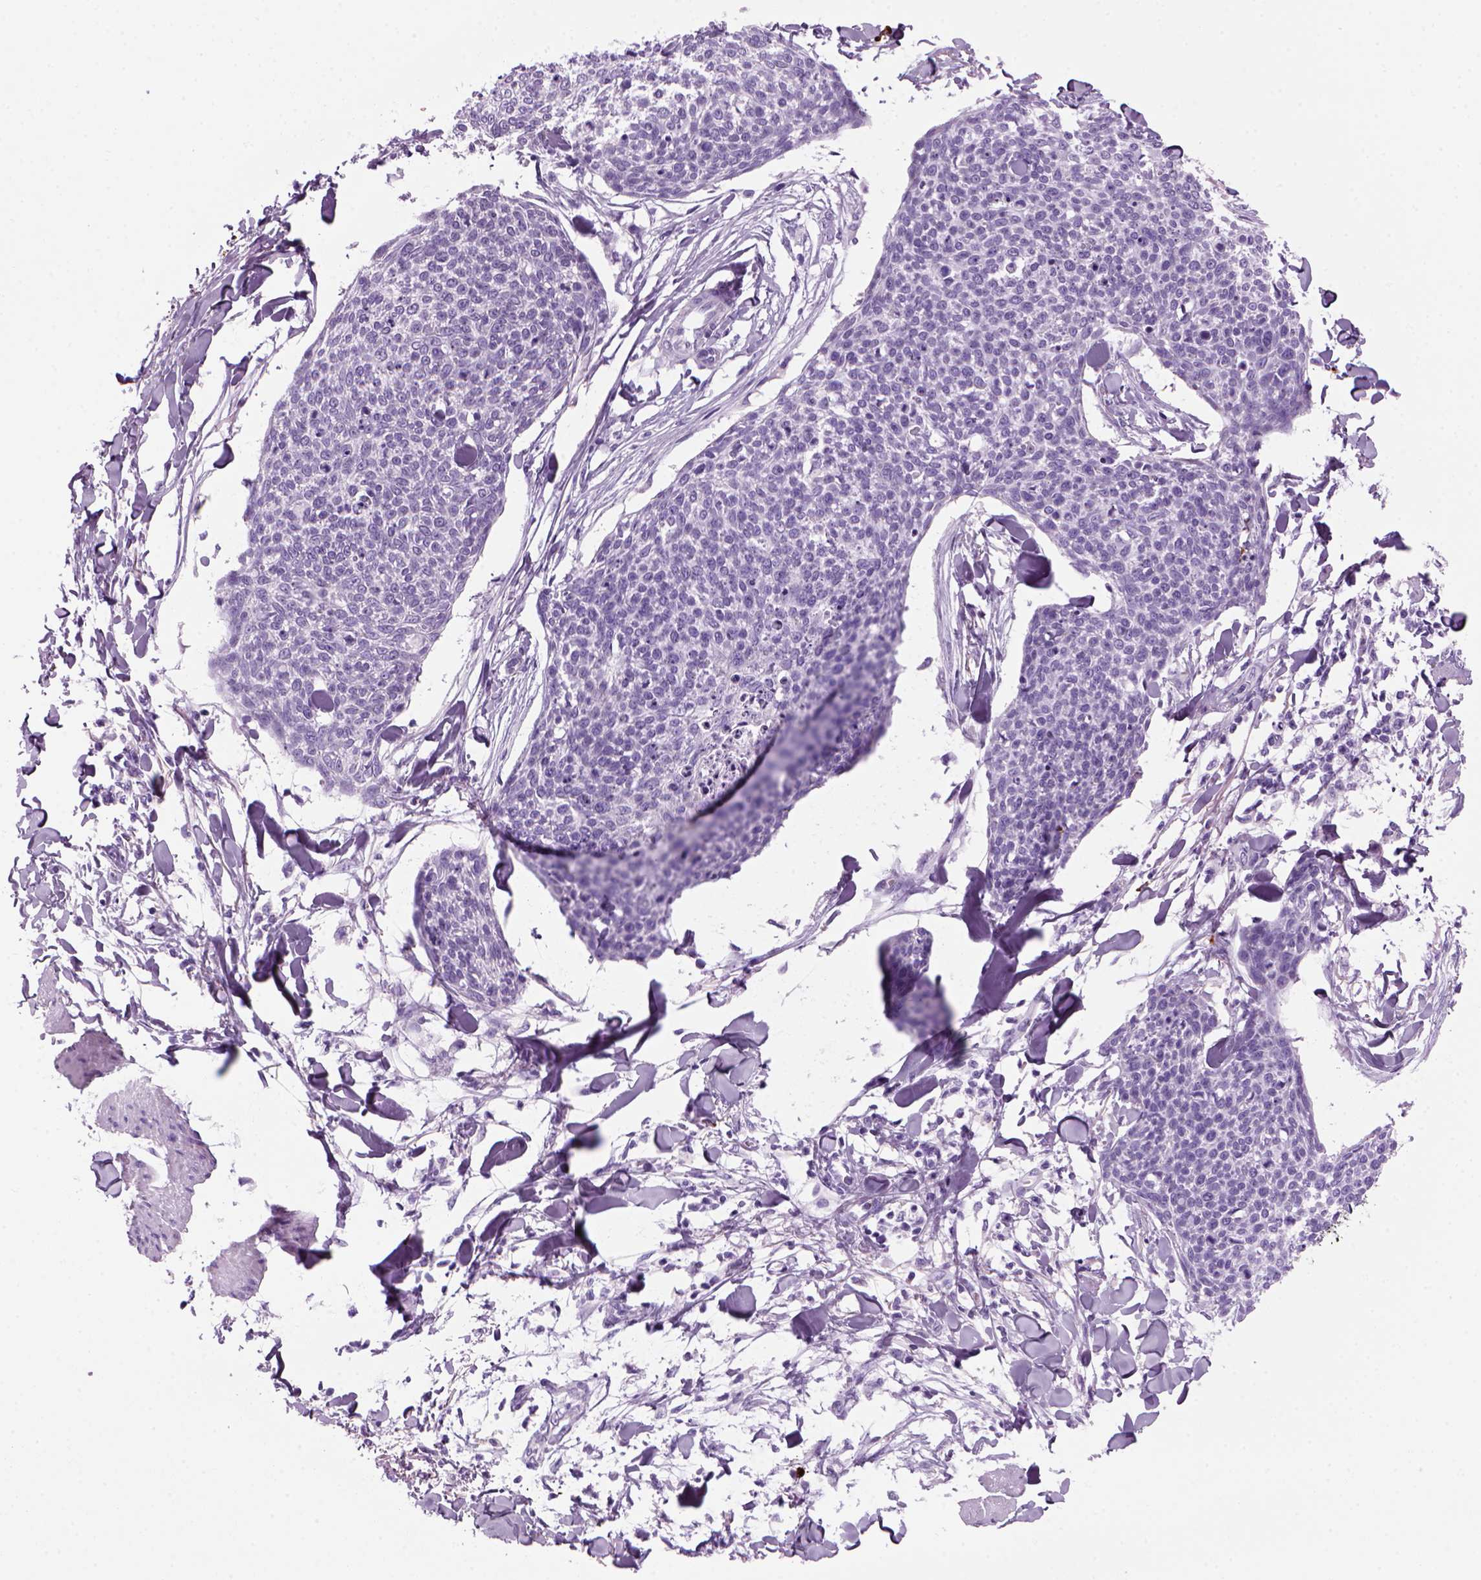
{"staining": {"intensity": "negative", "quantity": "none", "location": "none"}, "tissue": "skin cancer", "cell_type": "Tumor cells", "image_type": "cancer", "snomed": [{"axis": "morphology", "description": "Squamous cell carcinoma, NOS"}, {"axis": "topography", "description": "Skin"}, {"axis": "topography", "description": "Vulva"}], "caption": "A micrograph of human skin squamous cell carcinoma is negative for staining in tumor cells.", "gene": "MZB1", "patient": {"sex": "female", "age": 75}}